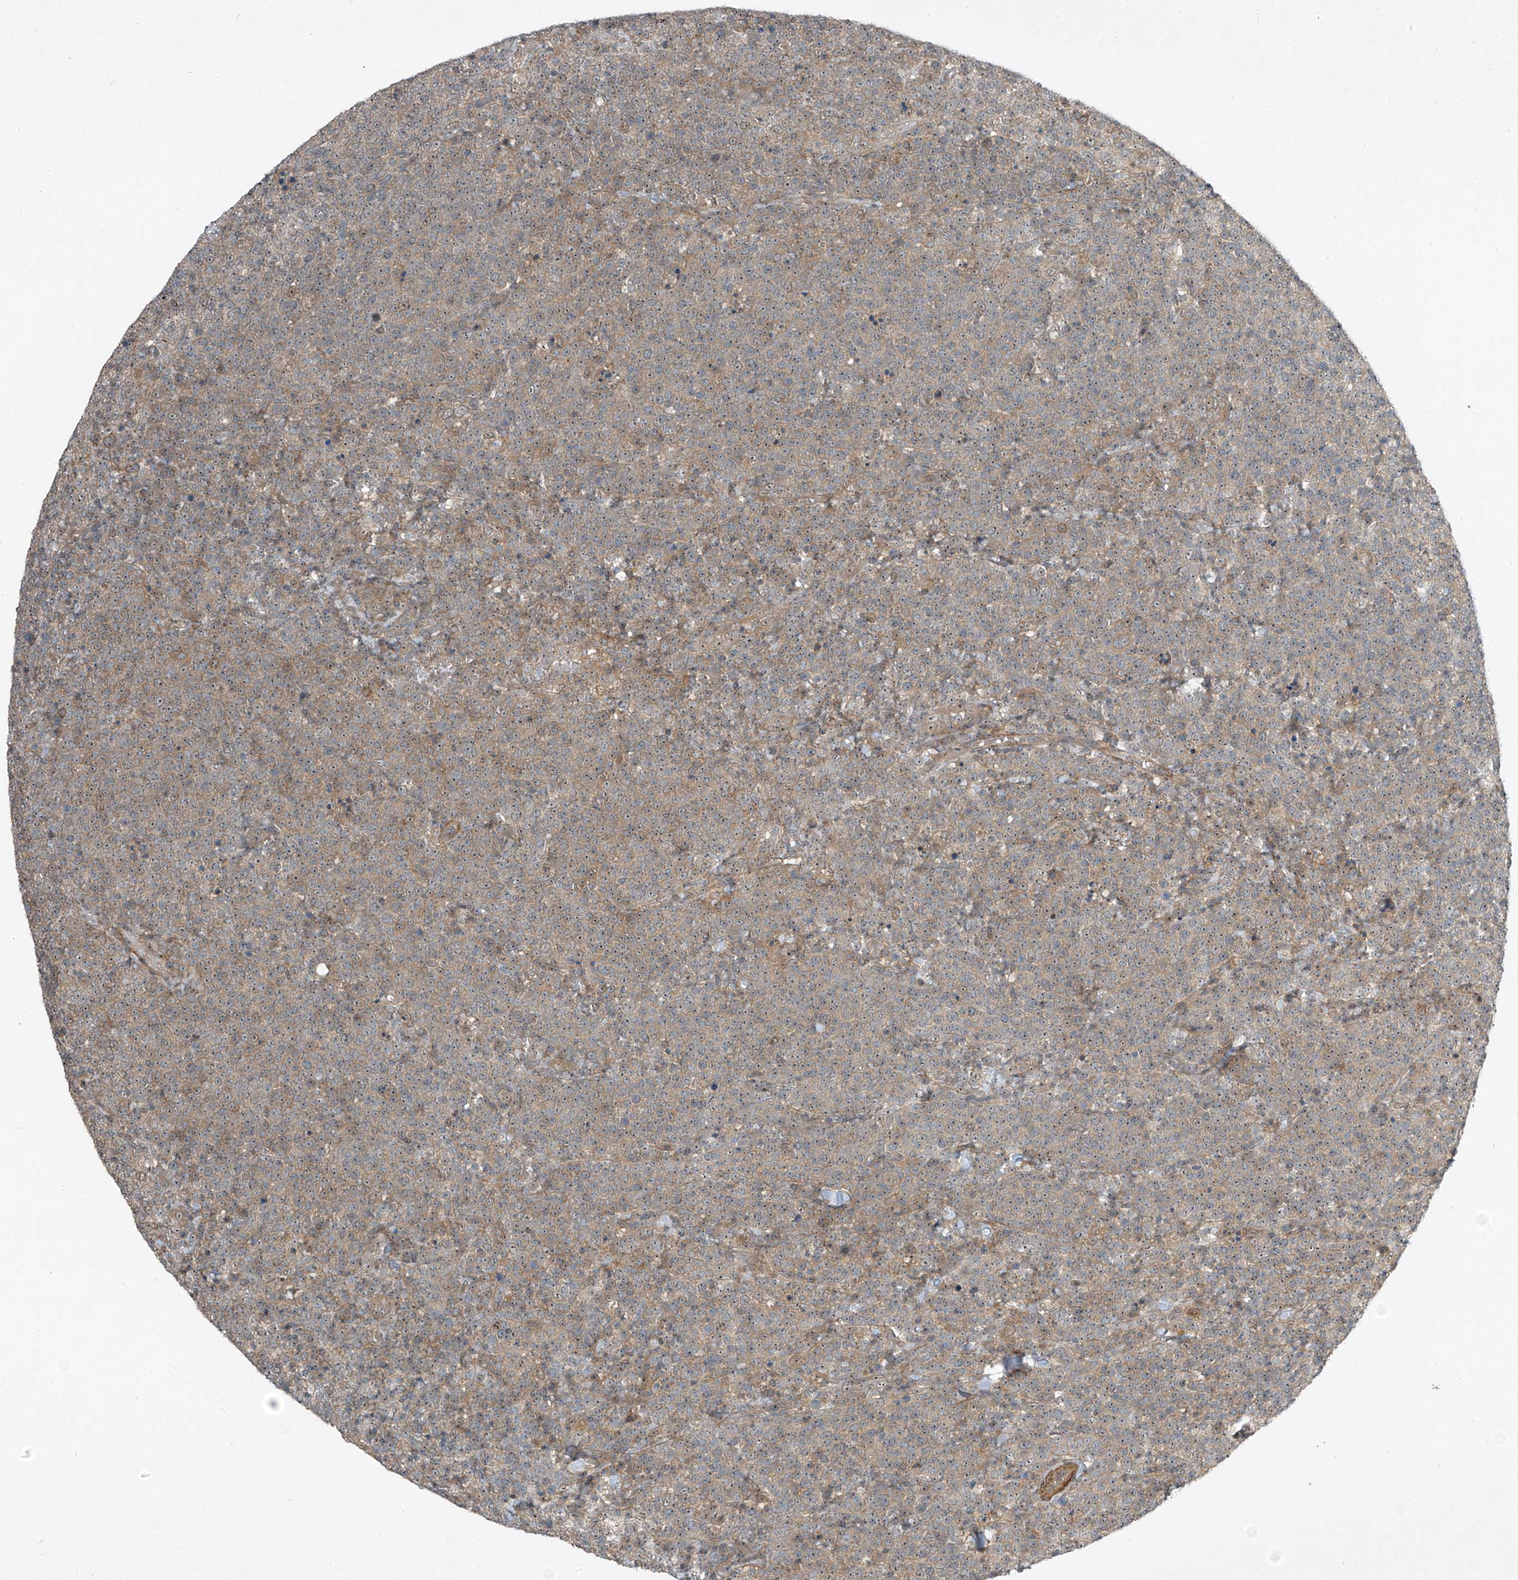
{"staining": {"intensity": "weak", "quantity": "<25%", "location": "nuclear"}, "tissue": "lymphoma", "cell_type": "Tumor cells", "image_type": "cancer", "snomed": [{"axis": "morphology", "description": "Malignant lymphoma, non-Hodgkin's type, High grade"}, {"axis": "topography", "description": "Lymph node"}], "caption": "Immunohistochemical staining of human malignant lymphoma, non-Hodgkin's type (high-grade) shows no significant staining in tumor cells.", "gene": "PPCS", "patient": {"sex": "male", "age": 61}}